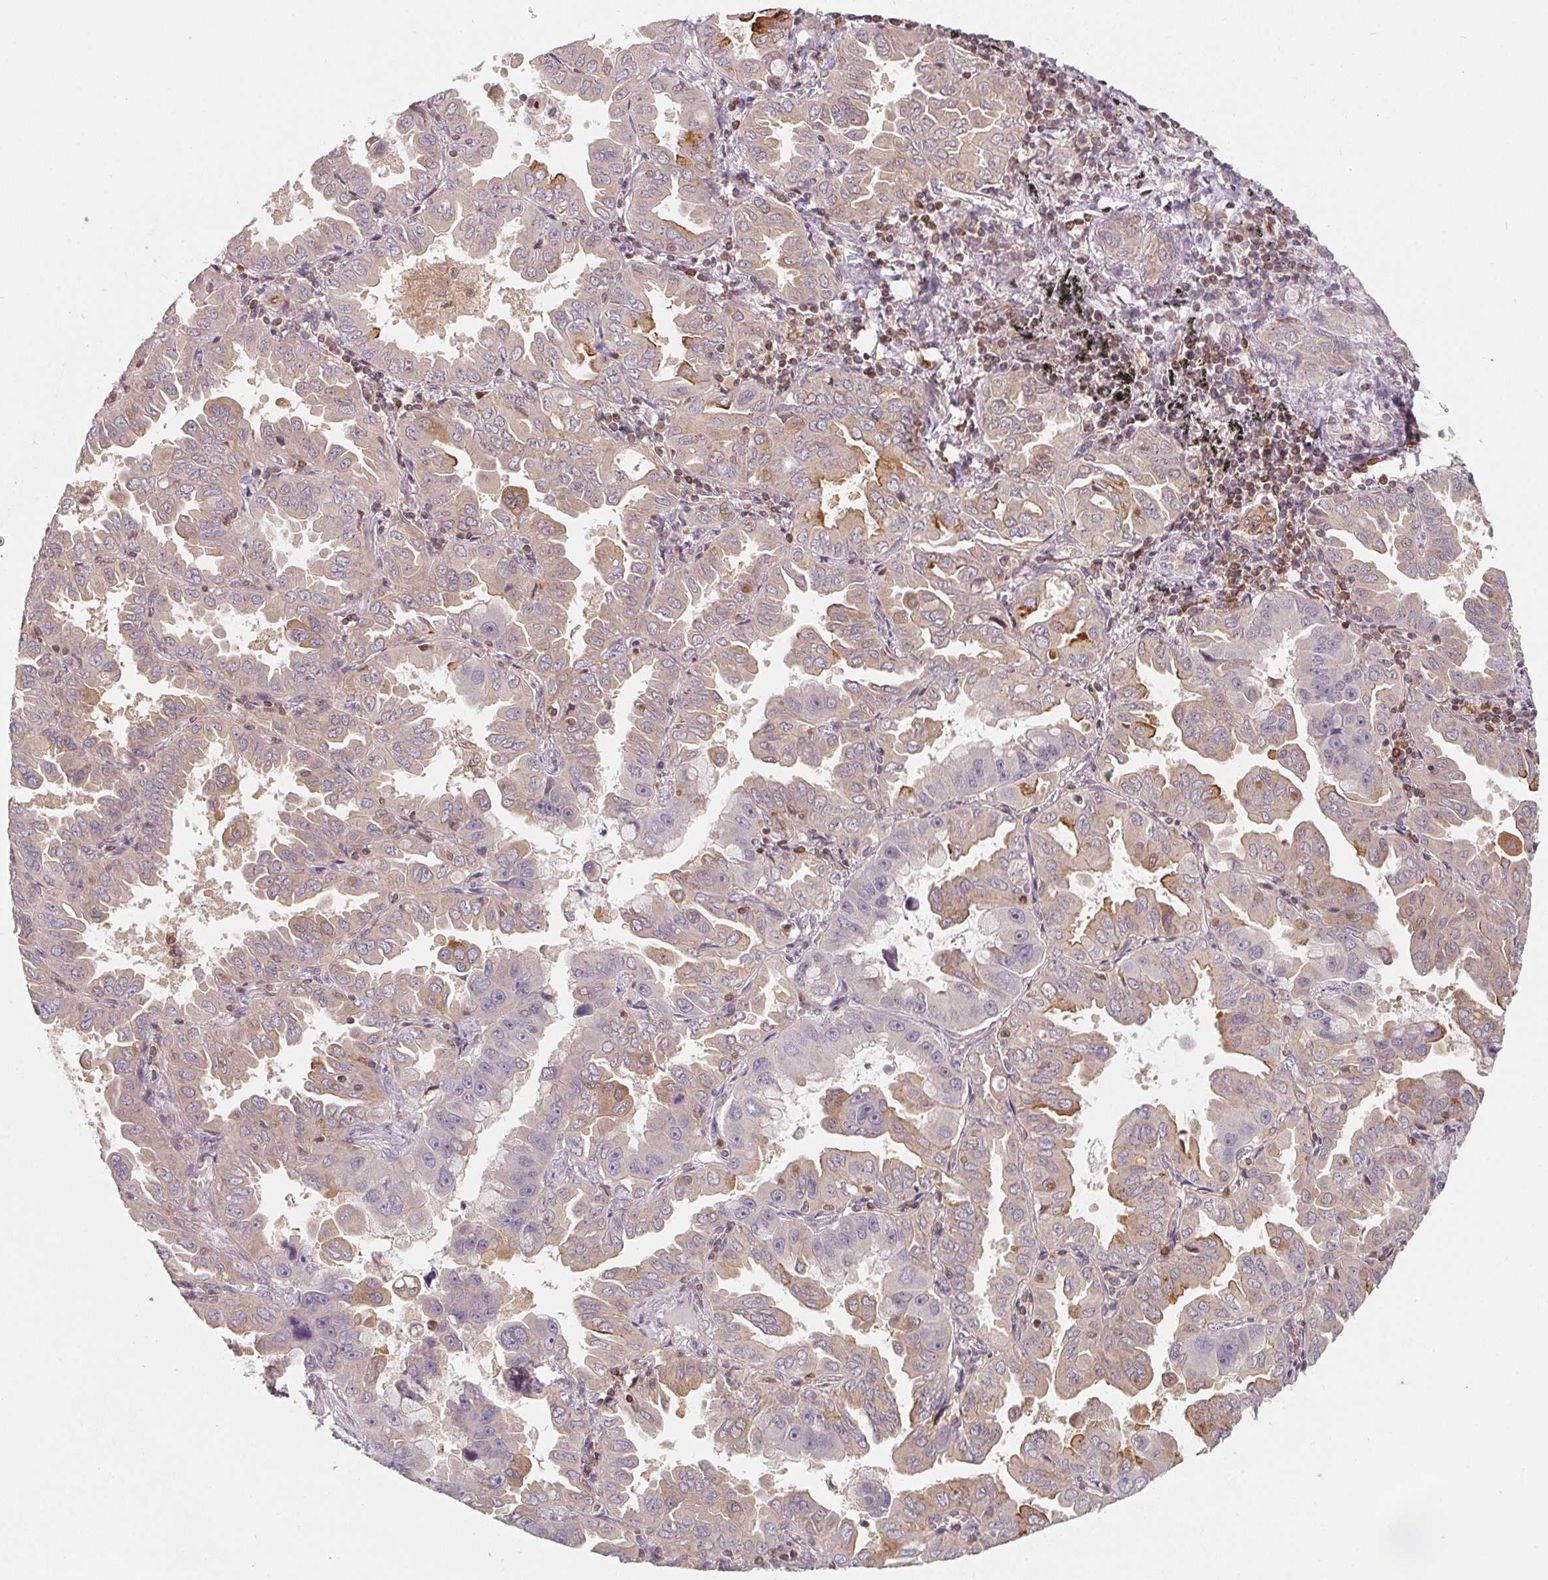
{"staining": {"intensity": "weak", "quantity": "<25%", "location": "cytoplasmic/membranous"}, "tissue": "lung cancer", "cell_type": "Tumor cells", "image_type": "cancer", "snomed": [{"axis": "morphology", "description": "Adenocarcinoma, NOS"}, {"axis": "topography", "description": "Lung"}], "caption": "A high-resolution image shows immunohistochemistry (IHC) staining of lung cancer, which reveals no significant staining in tumor cells.", "gene": "ANKRD13A", "patient": {"sex": "male", "age": 64}}